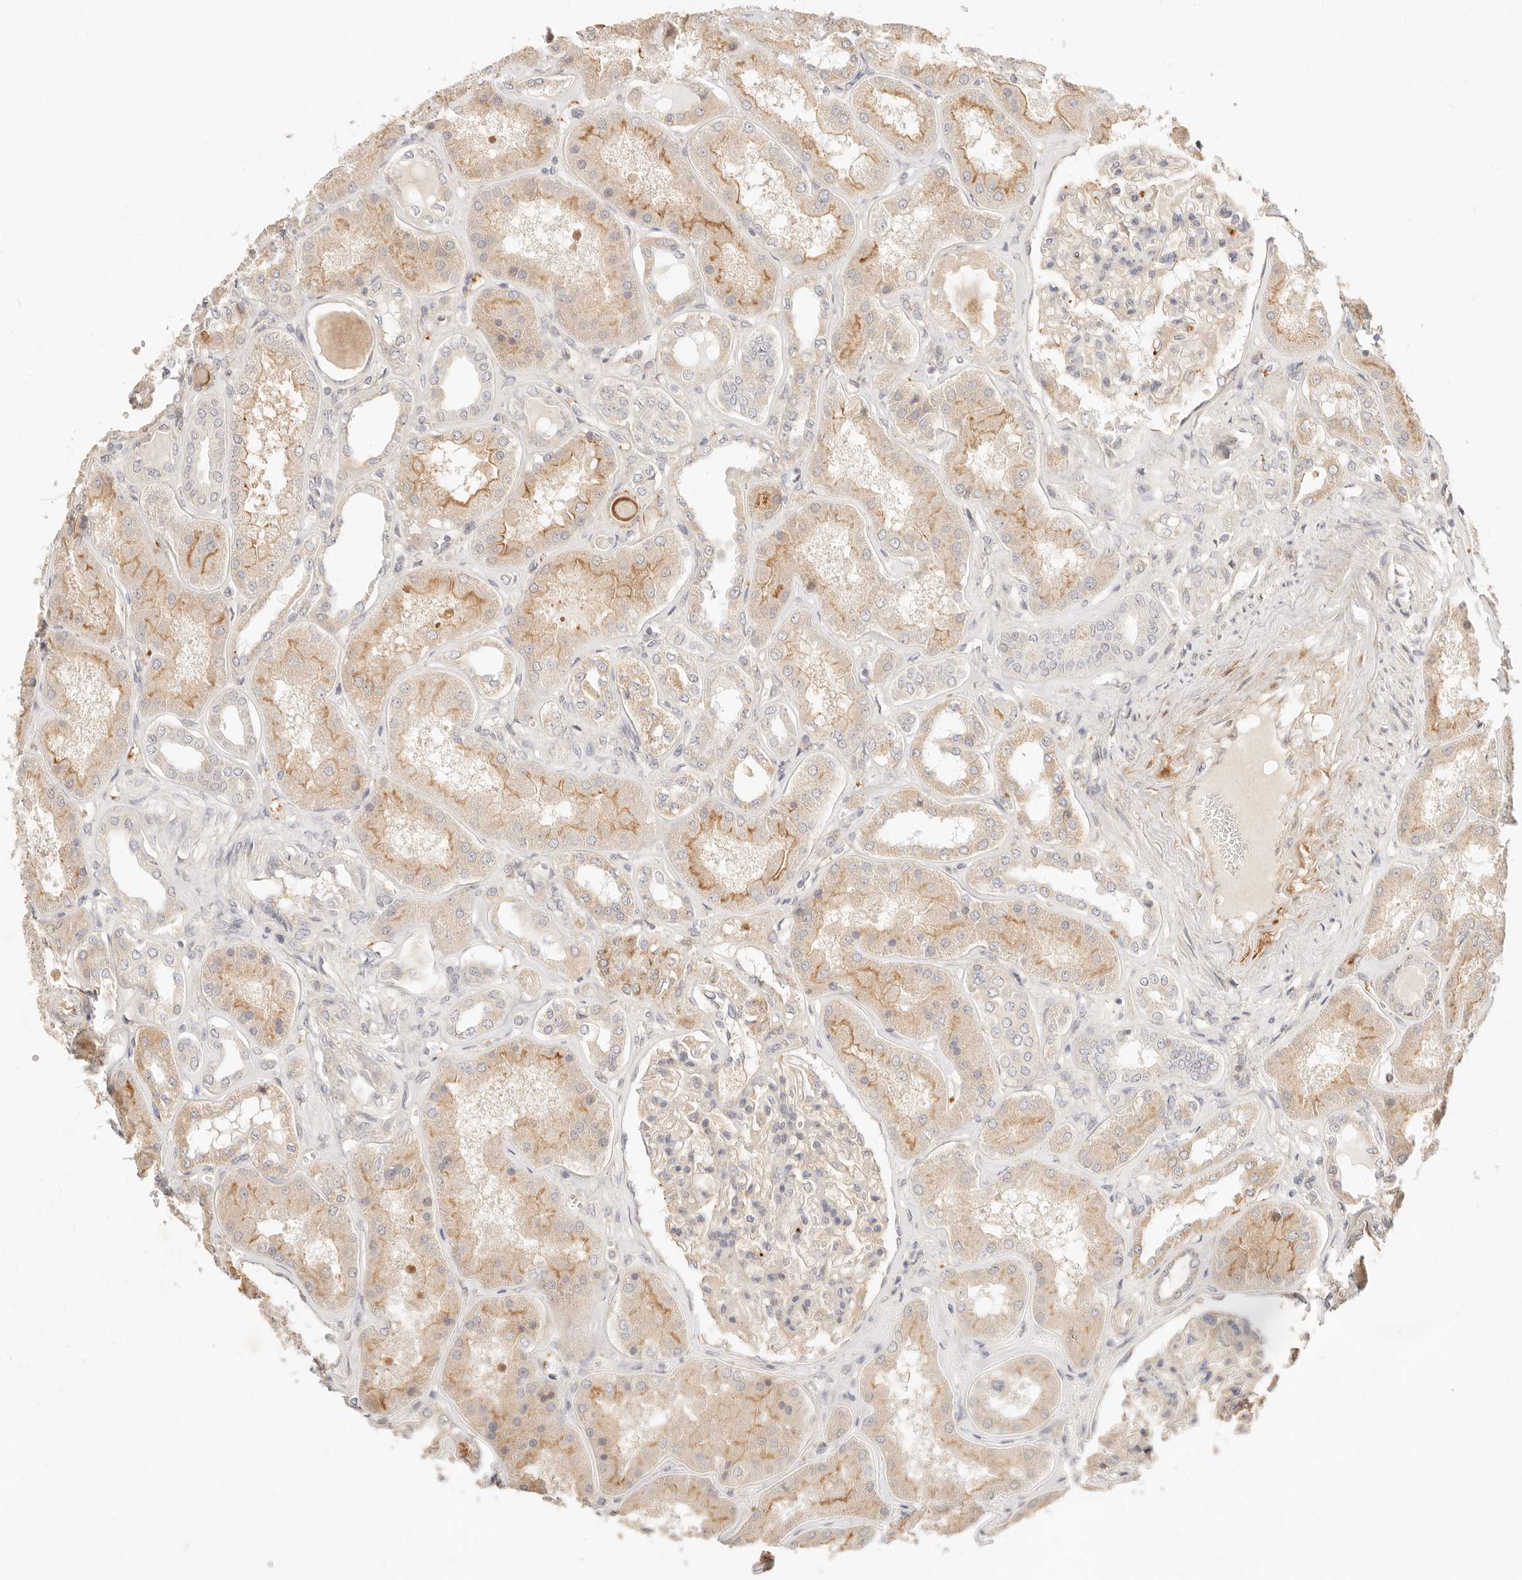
{"staining": {"intensity": "weak", "quantity": "25%-75%", "location": "cytoplasmic/membranous"}, "tissue": "kidney", "cell_type": "Cells in glomeruli", "image_type": "normal", "snomed": [{"axis": "morphology", "description": "Normal tissue, NOS"}, {"axis": "topography", "description": "Kidney"}], "caption": "Cells in glomeruli demonstrate low levels of weak cytoplasmic/membranous staining in approximately 25%-75% of cells in unremarkable human kidney.", "gene": "UBXN10", "patient": {"sex": "female", "age": 56}}